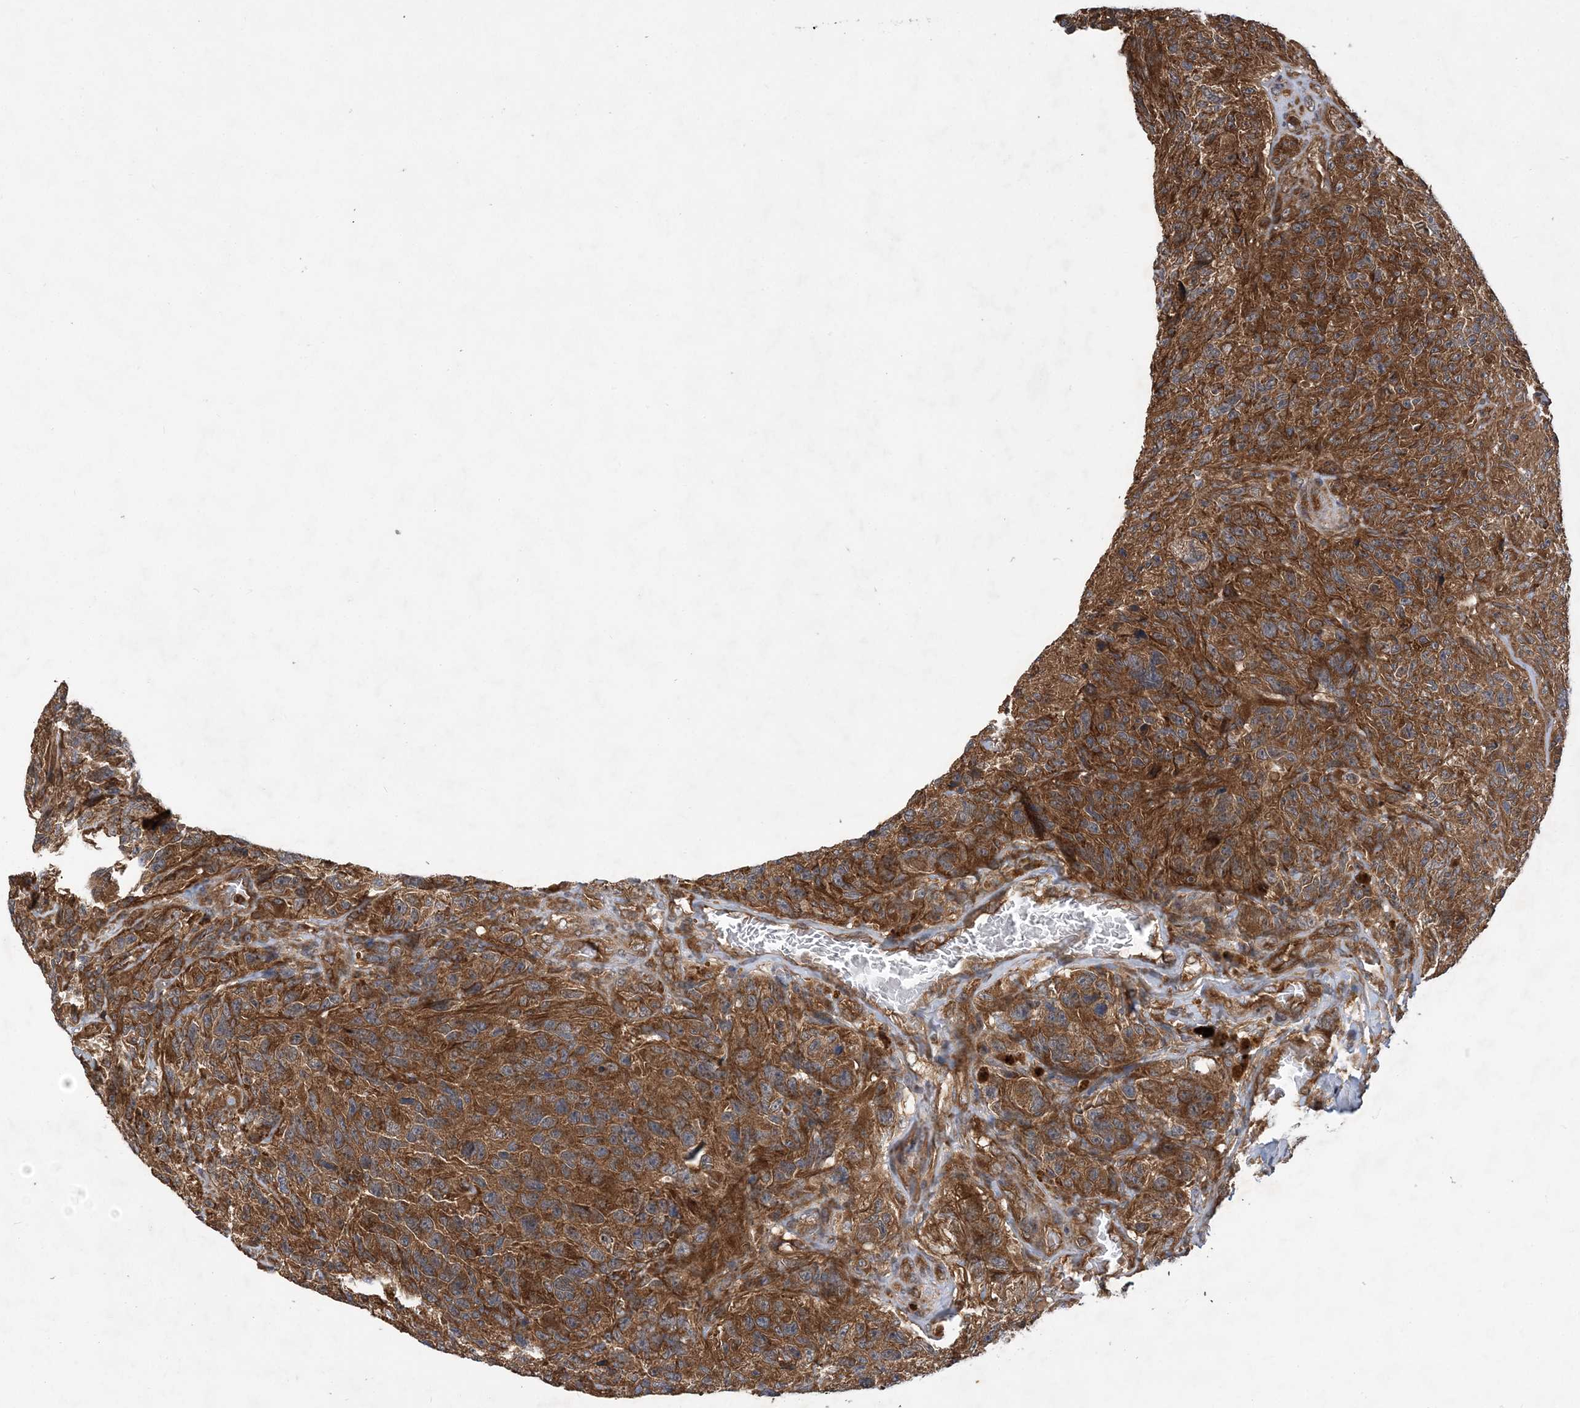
{"staining": {"intensity": "moderate", "quantity": ">75%", "location": "cytoplasmic/membranous"}, "tissue": "glioma", "cell_type": "Tumor cells", "image_type": "cancer", "snomed": [{"axis": "morphology", "description": "Glioma, malignant, High grade"}, {"axis": "topography", "description": "Brain"}], "caption": "This micrograph displays IHC staining of glioma, with medium moderate cytoplasmic/membranous staining in about >75% of tumor cells.", "gene": "ATG3", "patient": {"sex": "male", "age": 69}}